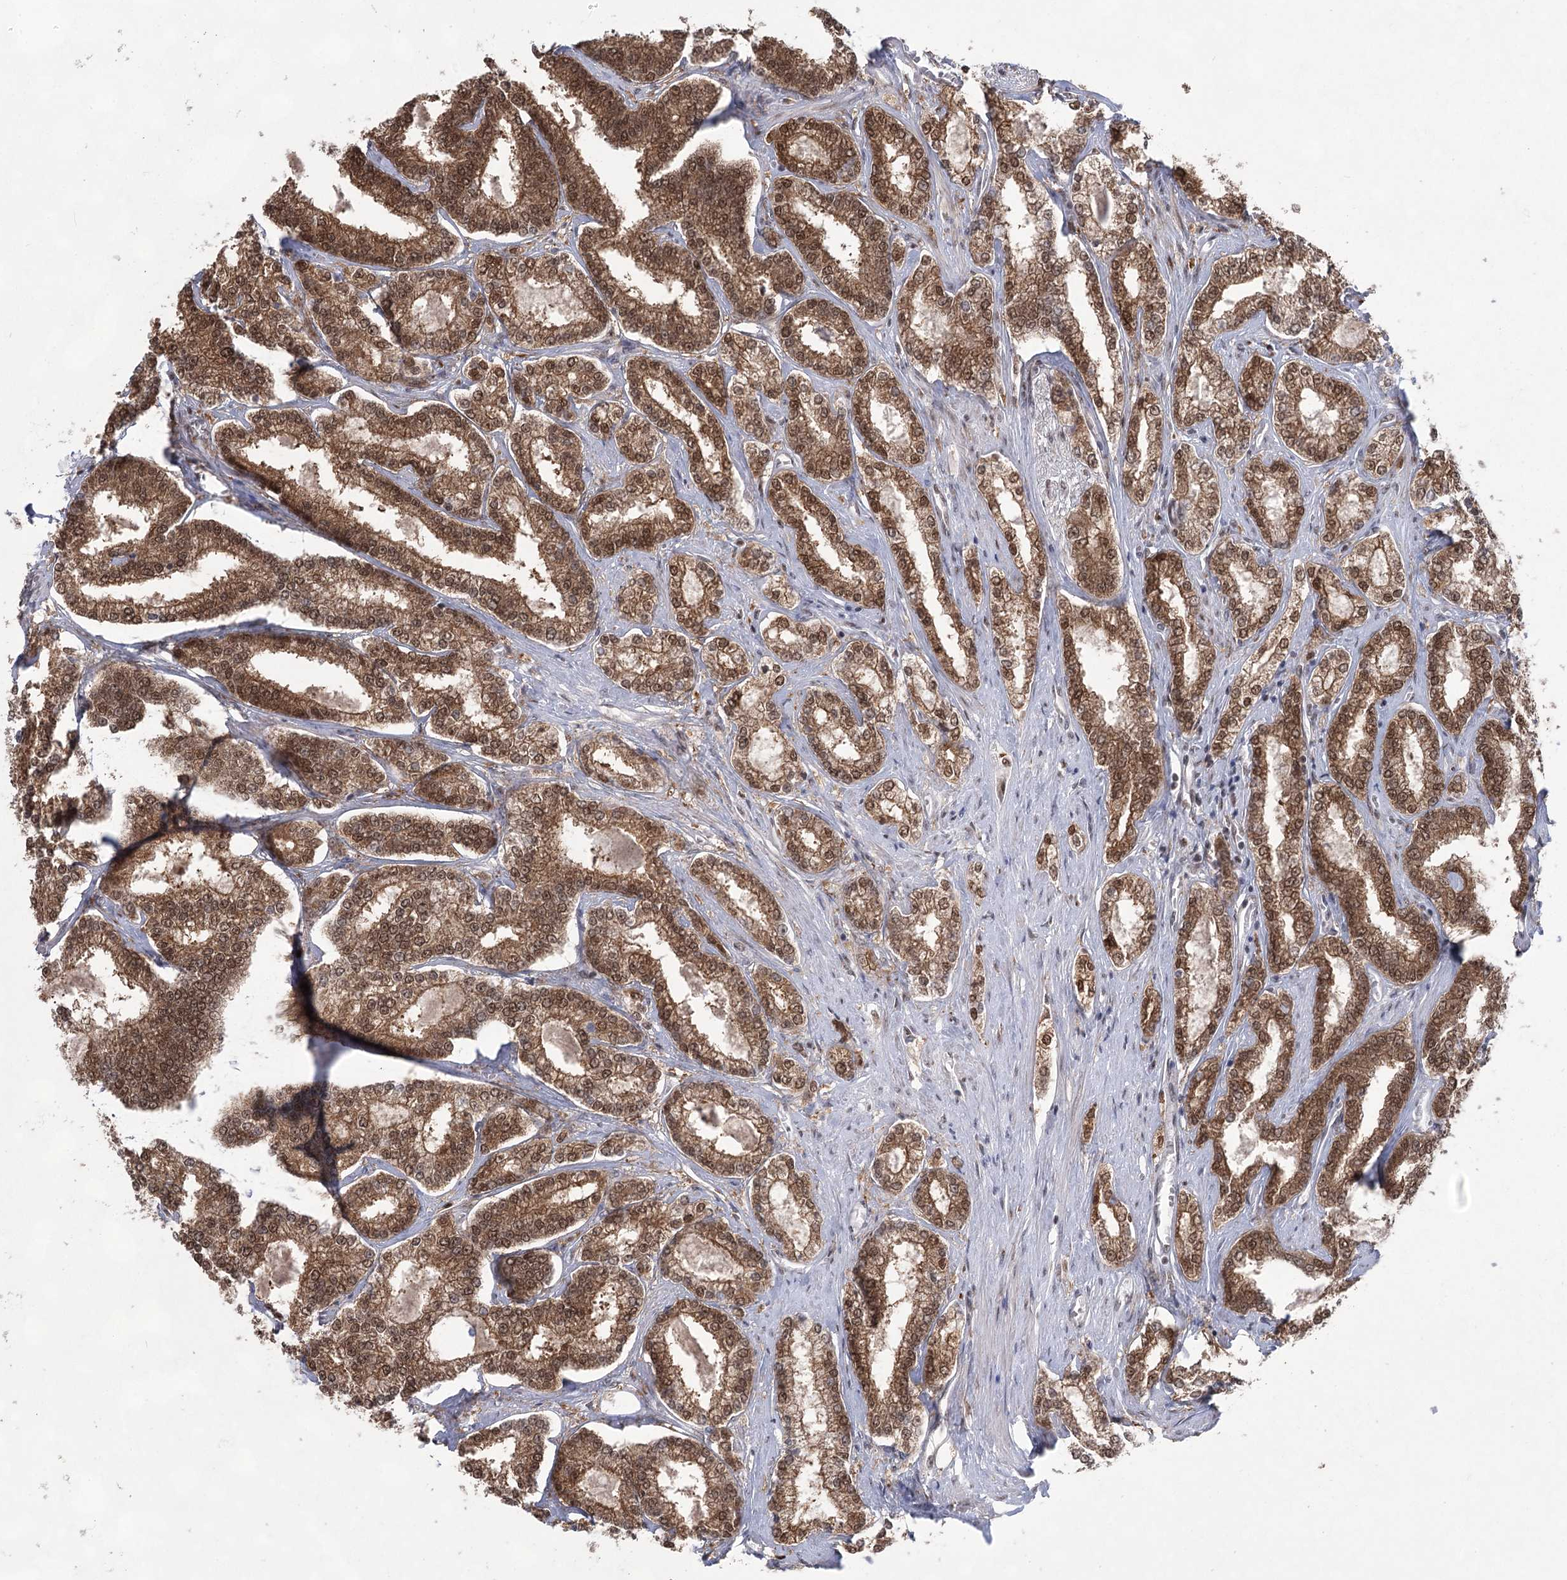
{"staining": {"intensity": "moderate", "quantity": ">75%", "location": "cytoplasmic/membranous,nuclear"}, "tissue": "prostate cancer", "cell_type": "Tumor cells", "image_type": "cancer", "snomed": [{"axis": "morphology", "description": "Normal tissue, NOS"}, {"axis": "morphology", "description": "Adenocarcinoma, High grade"}, {"axis": "topography", "description": "Prostate"}], "caption": "Prostate cancer (high-grade adenocarcinoma) tissue shows moderate cytoplasmic/membranous and nuclear expression in approximately >75% of tumor cells", "gene": "ZCCHC8", "patient": {"sex": "male", "age": 83}}